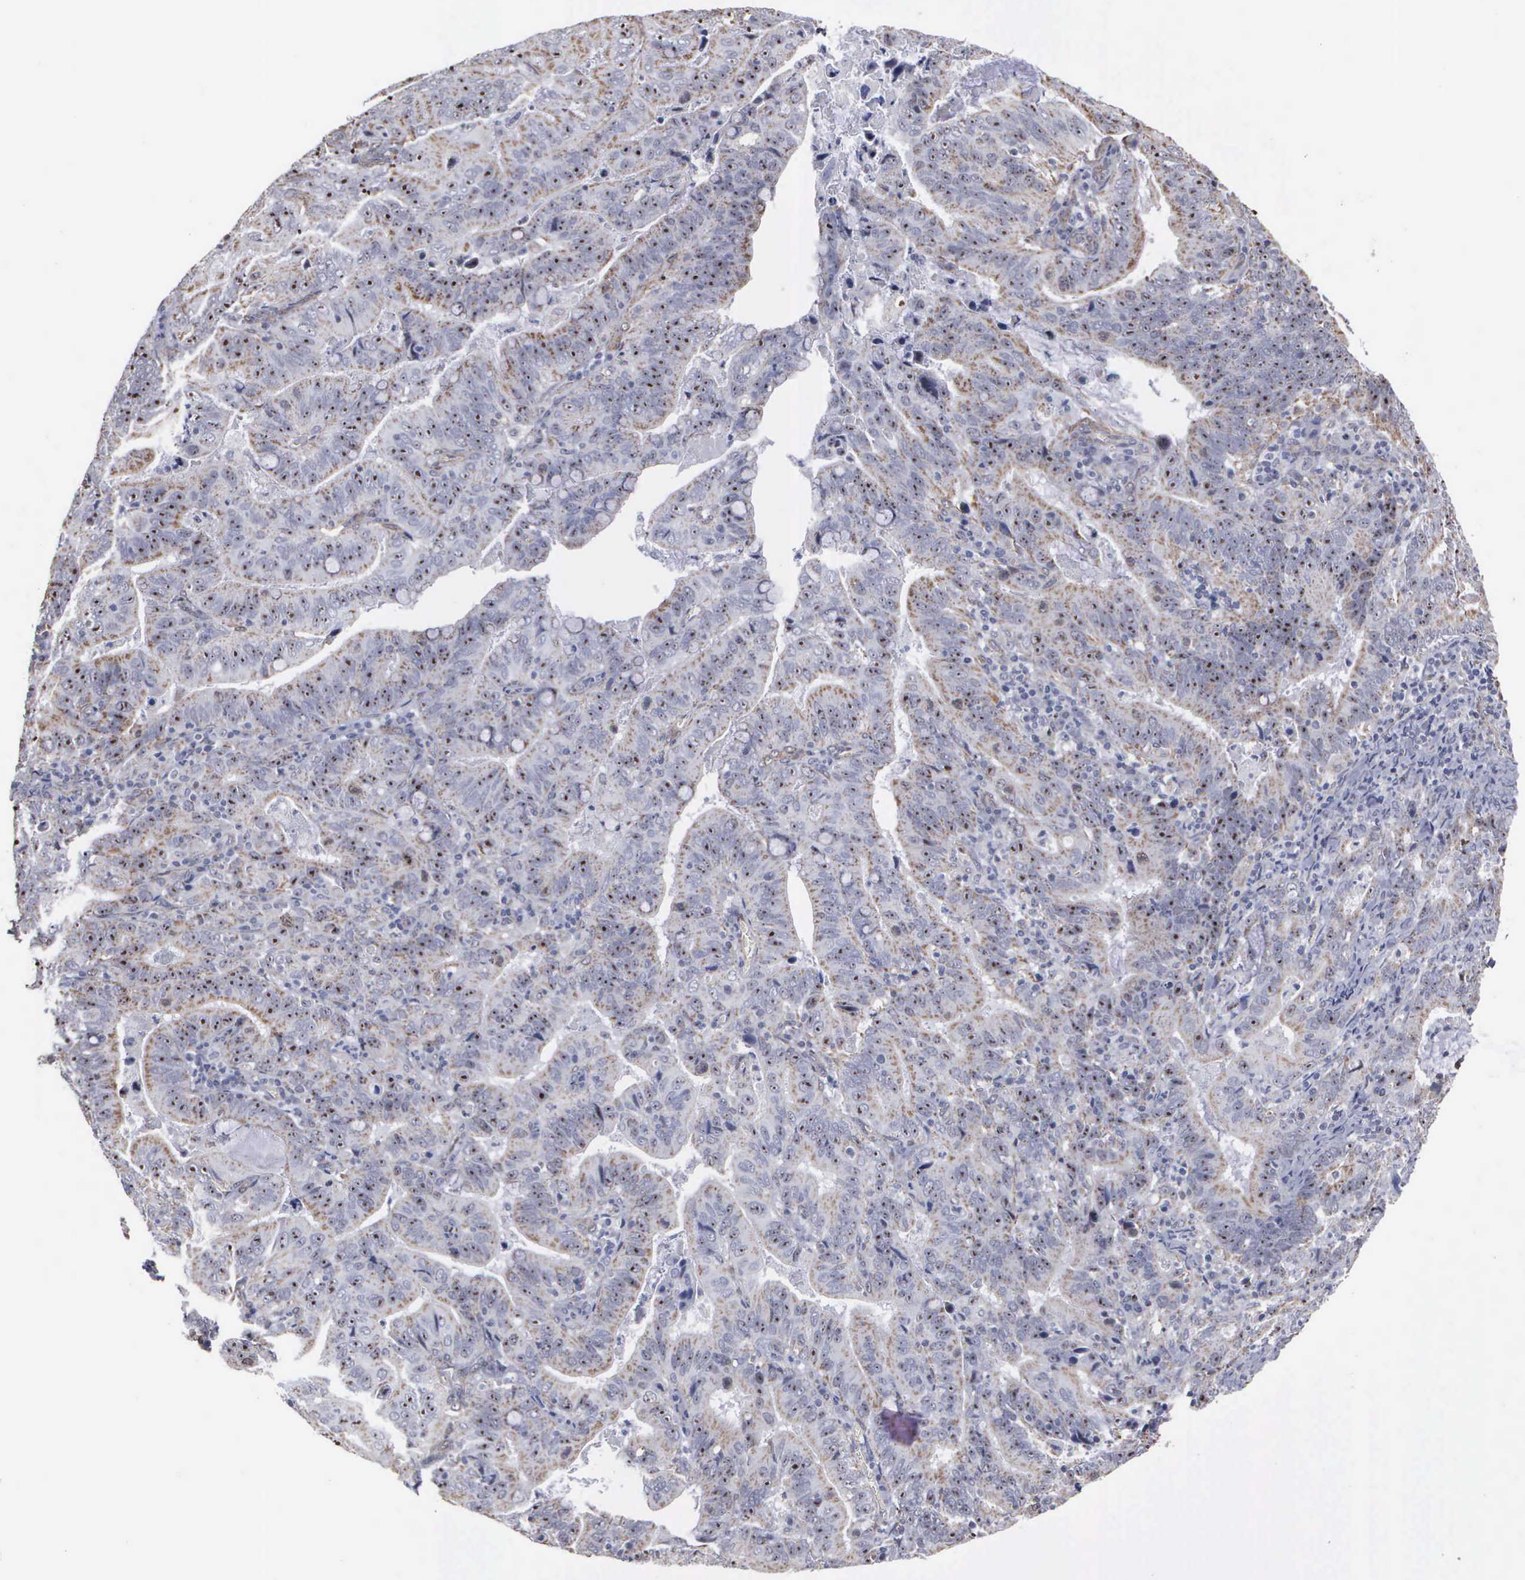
{"staining": {"intensity": "moderate", "quantity": "25%-75%", "location": "cytoplasmic/membranous,nuclear"}, "tissue": "stomach cancer", "cell_type": "Tumor cells", "image_type": "cancer", "snomed": [{"axis": "morphology", "description": "Adenocarcinoma, NOS"}, {"axis": "topography", "description": "Stomach, upper"}], "caption": "Immunohistochemistry (IHC) staining of stomach cancer, which shows medium levels of moderate cytoplasmic/membranous and nuclear staining in approximately 25%-75% of tumor cells indicating moderate cytoplasmic/membranous and nuclear protein staining. The staining was performed using DAB (3,3'-diaminobenzidine) (brown) for protein detection and nuclei were counterstained in hematoxylin (blue).", "gene": "NGDN", "patient": {"sex": "male", "age": 63}}